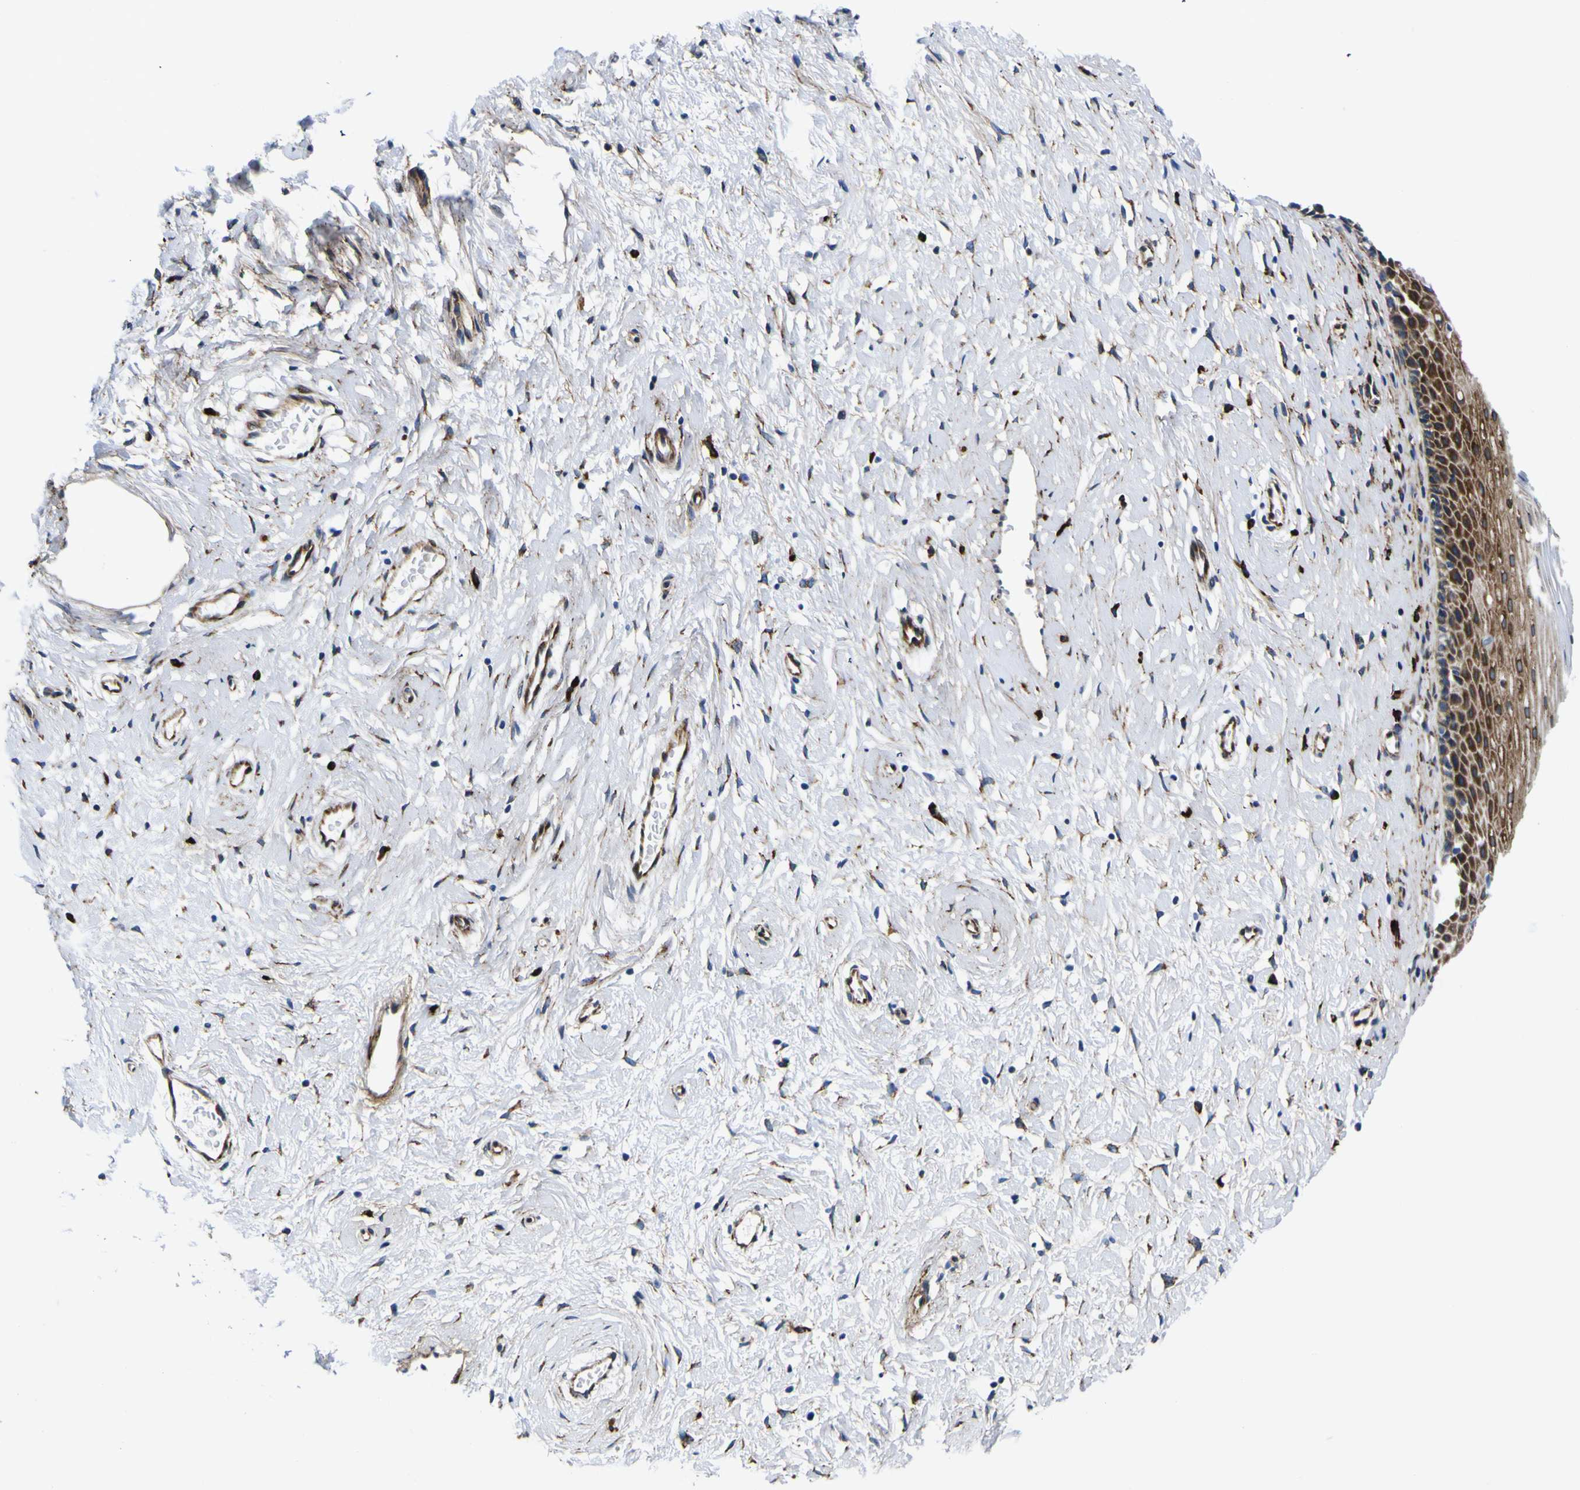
{"staining": {"intensity": "strong", "quantity": ">75%", "location": "cytoplasmic/membranous"}, "tissue": "cervix", "cell_type": "Glandular cells", "image_type": "normal", "snomed": [{"axis": "morphology", "description": "Normal tissue, NOS"}, {"axis": "topography", "description": "Cervix"}], "caption": "Immunohistochemistry (IHC) photomicrograph of unremarkable cervix stained for a protein (brown), which exhibits high levels of strong cytoplasmic/membranous expression in approximately >75% of glandular cells.", "gene": "SCD", "patient": {"sex": "female", "age": 39}}